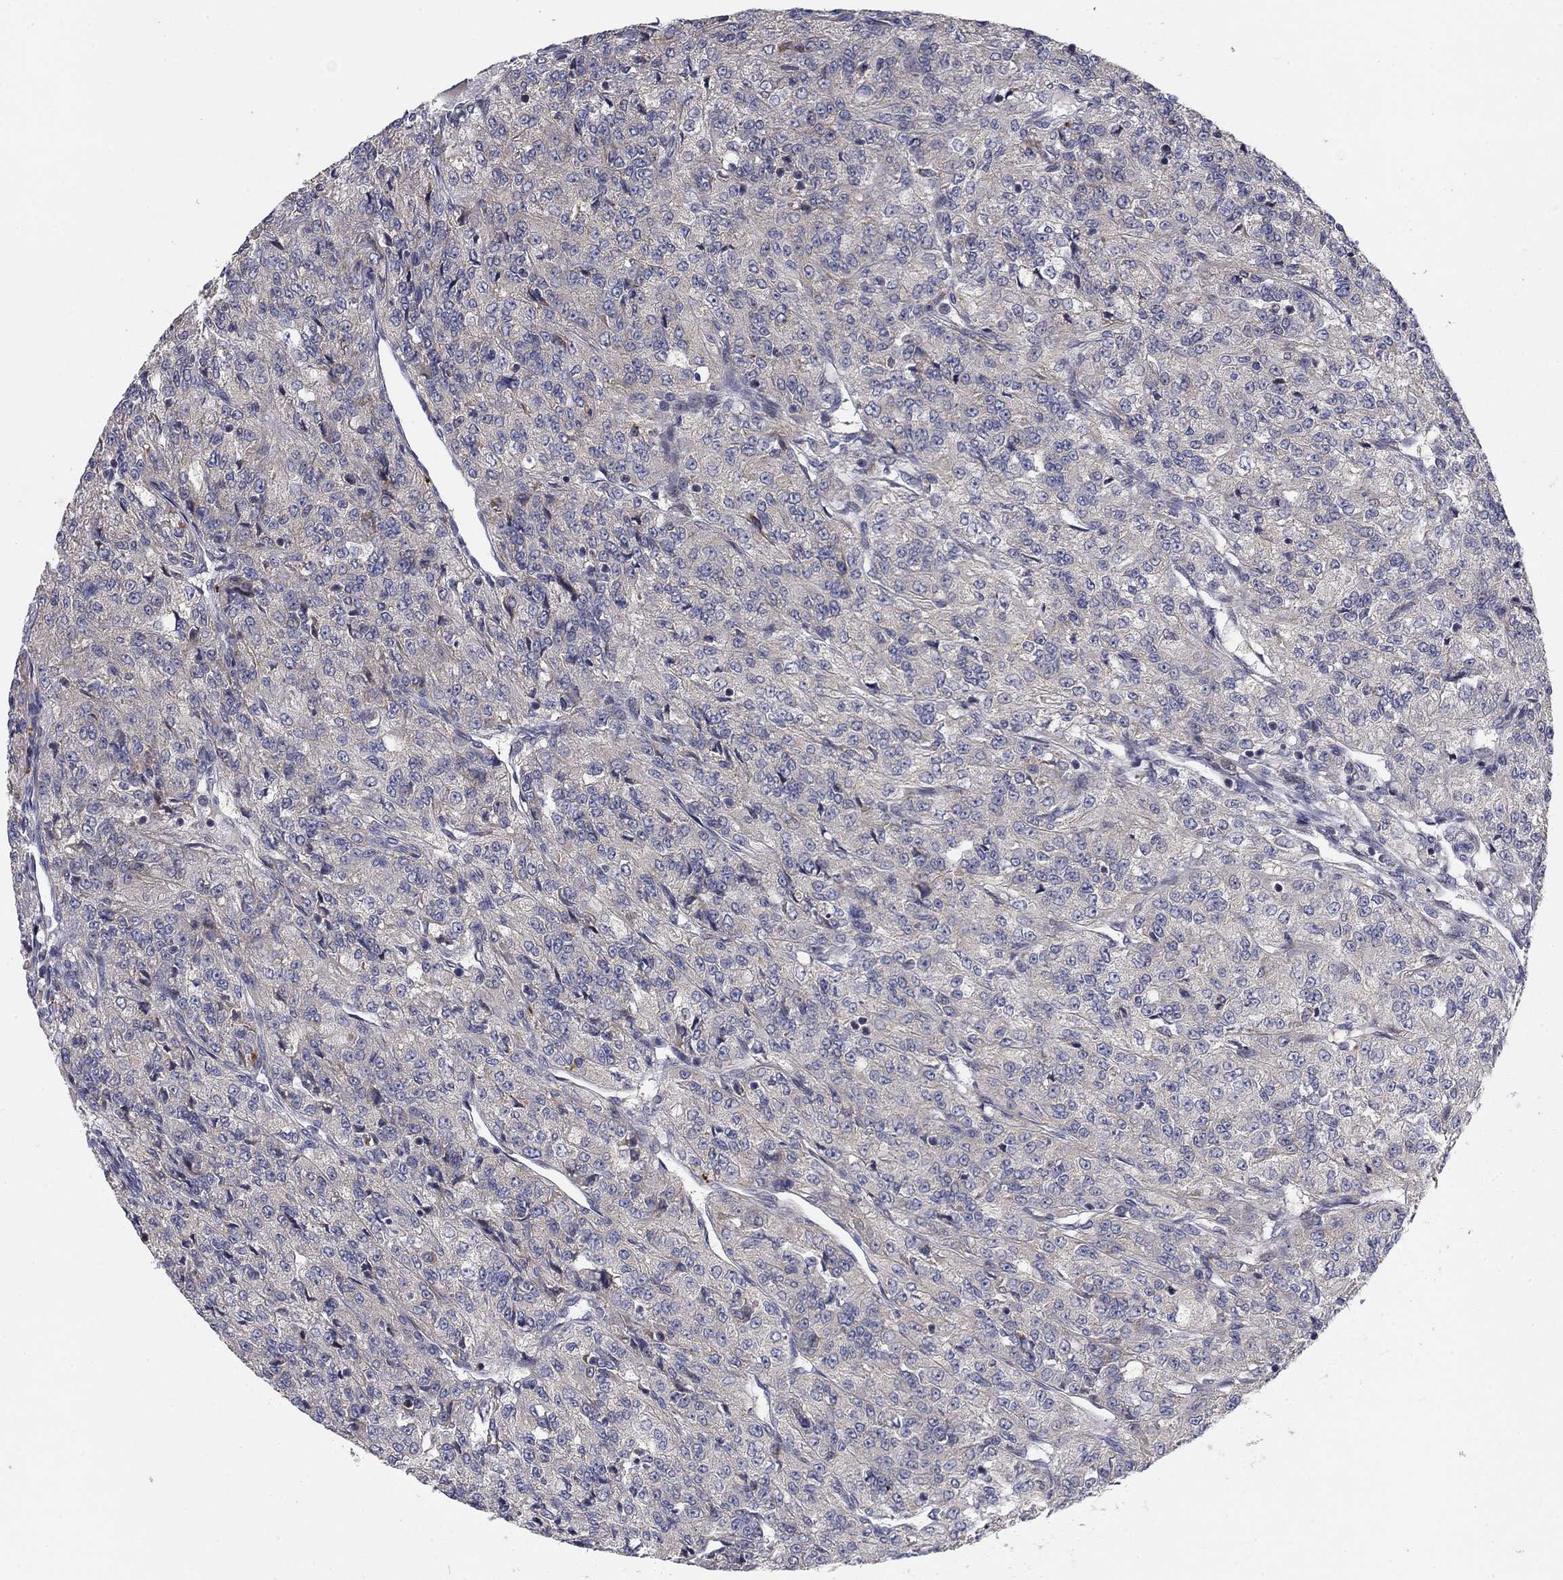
{"staining": {"intensity": "negative", "quantity": "none", "location": "none"}, "tissue": "renal cancer", "cell_type": "Tumor cells", "image_type": "cancer", "snomed": [{"axis": "morphology", "description": "Adenocarcinoma, NOS"}, {"axis": "topography", "description": "Kidney"}], "caption": "Tumor cells show no significant positivity in adenocarcinoma (renal).", "gene": "MMAA", "patient": {"sex": "female", "age": 63}}